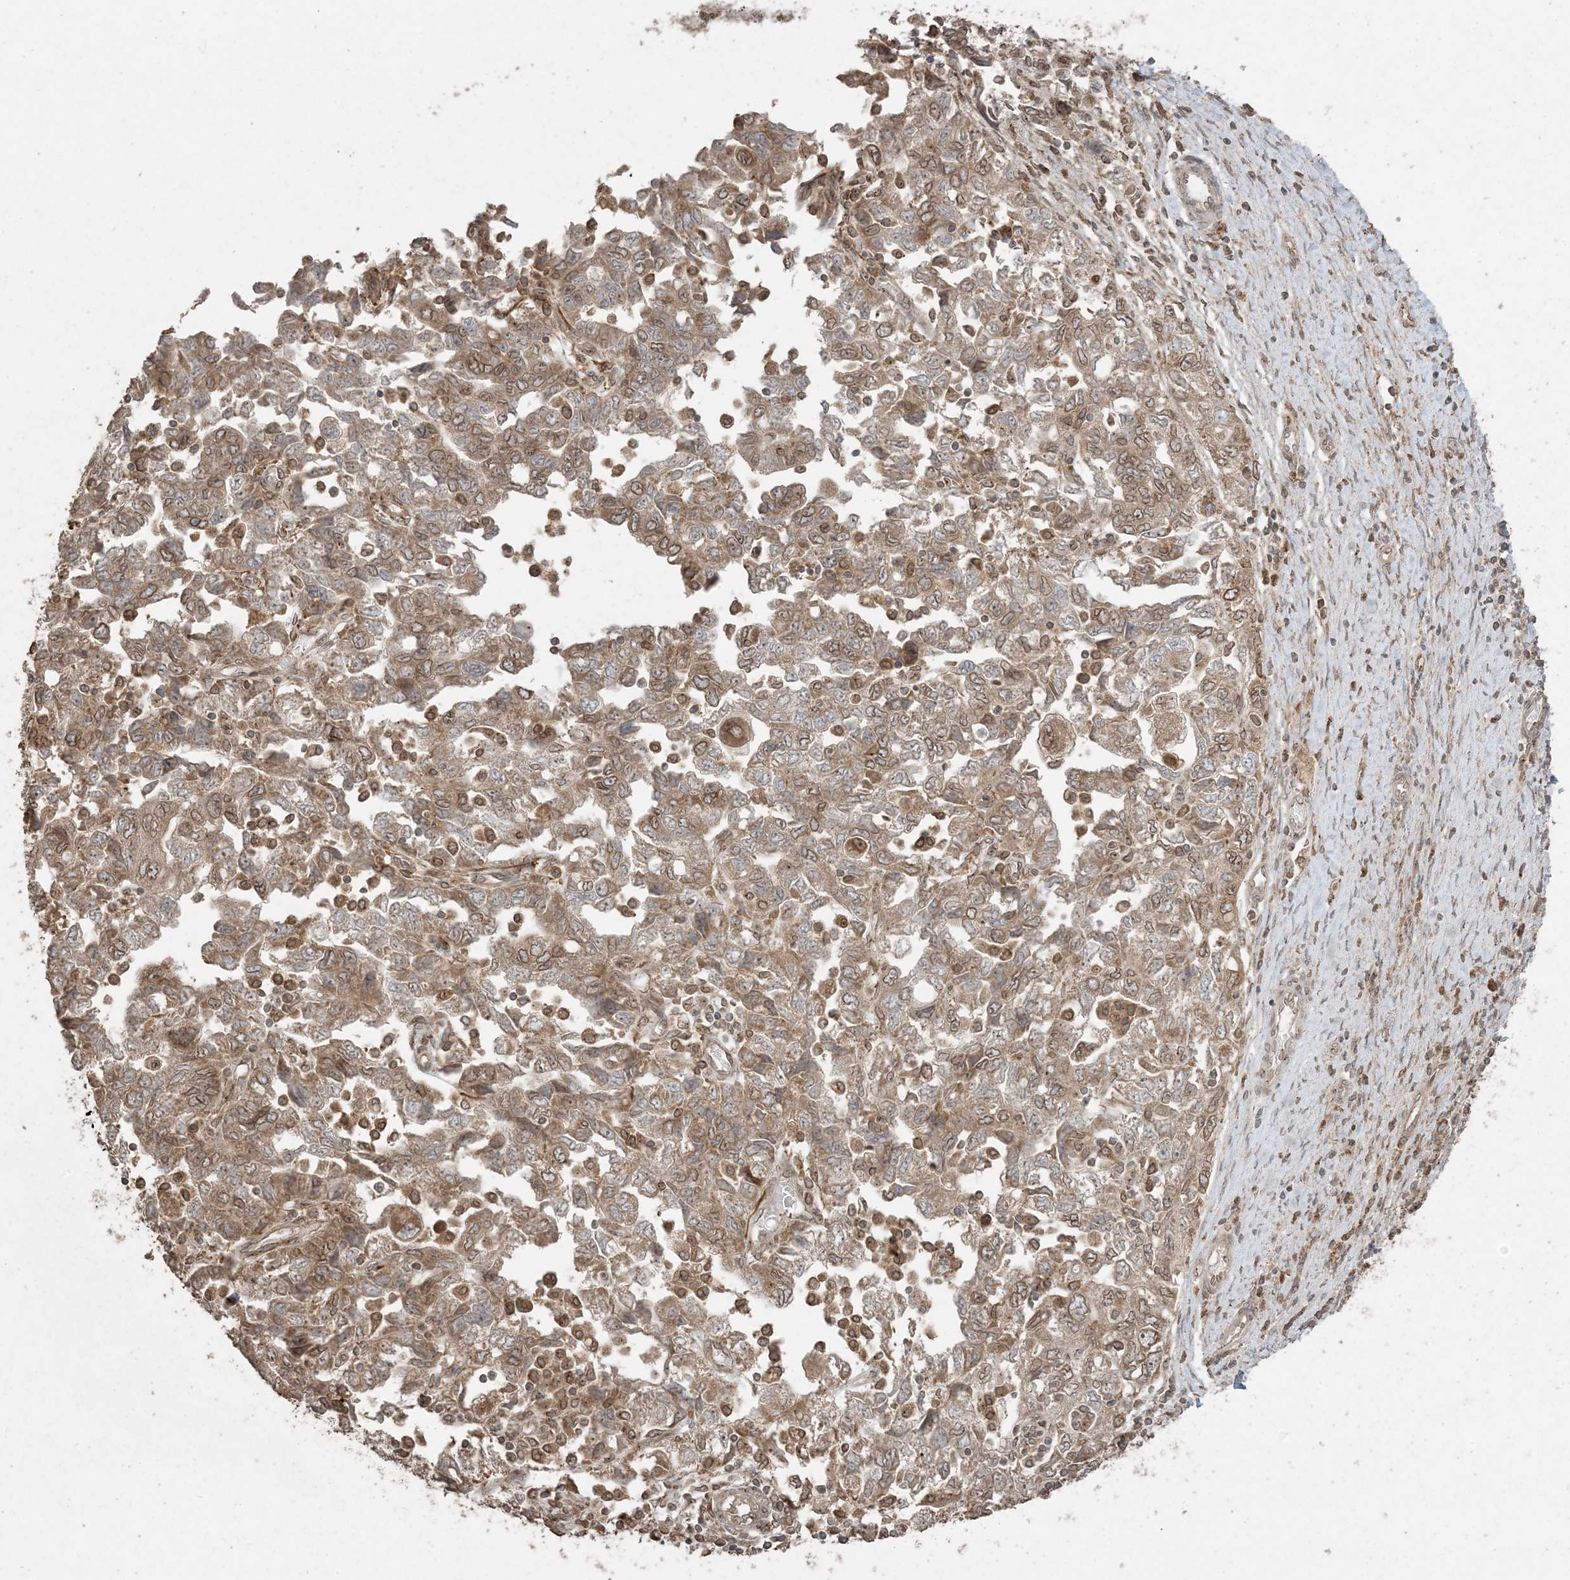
{"staining": {"intensity": "moderate", "quantity": ">75%", "location": "cytoplasmic/membranous,nuclear"}, "tissue": "ovarian cancer", "cell_type": "Tumor cells", "image_type": "cancer", "snomed": [{"axis": "morphology", "description": "Carcinoma, NOS"}, {"axis": "morphology", "description": "Cystadenocarcinoma, serous, NOS"}, {"axis": "topography", "description": "Ovary"}], "caption": "This histopathology image shows immunohistochemistry (IHC) staining of carcinoma (ovarian), with medium moderate cytoplasmic/membranous and nuclear staining in about >75% of tumor cells.", "gene": "DDX19B", "patient": {"sex": "female", "age": 69}}